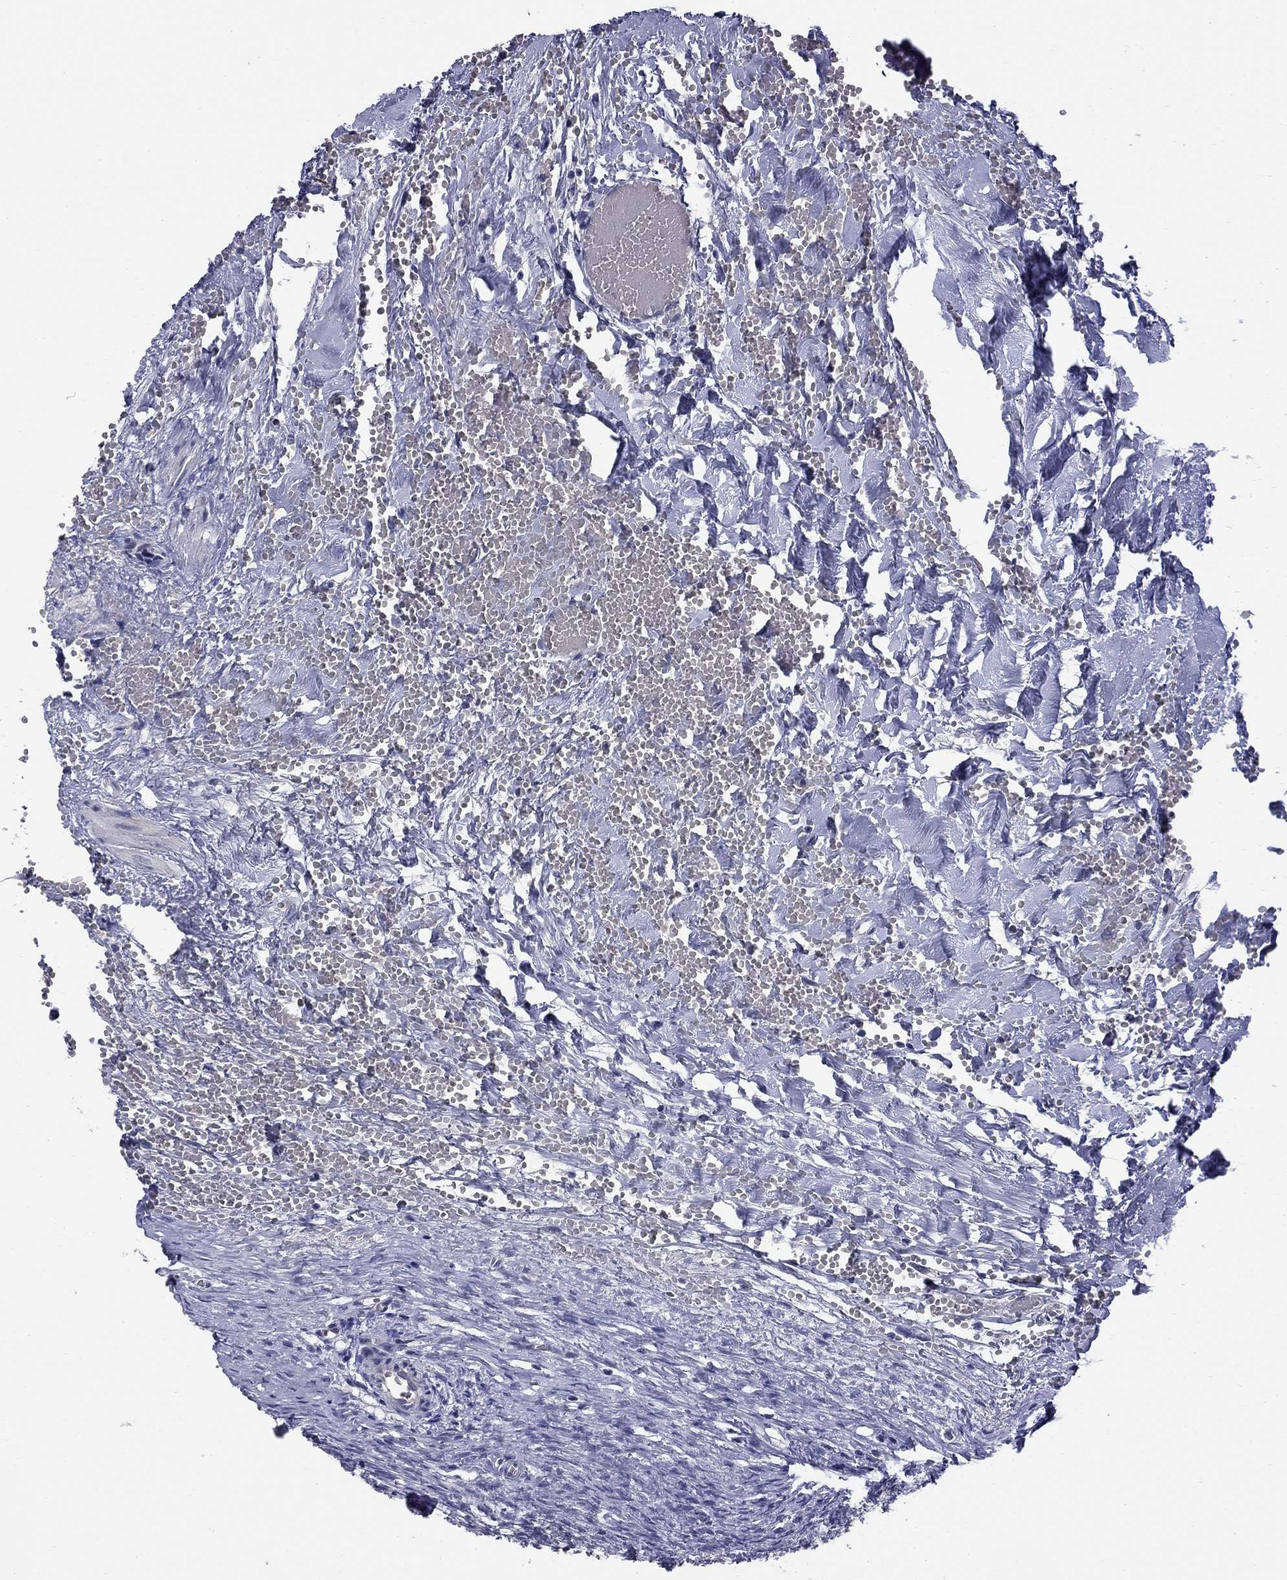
{"staining": {"intensity": "negative", "quantity": "none", "location": "none"}, "tissue": "ovary", "cell_type": "Ovarian stroma cells", "image_type": "normal", "snomed": [{"axis": "morphology", "description": "Normal tissue, NOS"}, {"axis": "topography", "description": "Ovary"}], "caption": "Ovarian stroma cells are negative for brown protein staining in unremarkable ovary. The staining is performed using DAB (3,3'-diaminobenzidine) brown chromogen with nuclei counter-stained in using hematoxylin.", "gene": "HTR4", "patient": {"sex": "female", "age": 46}}